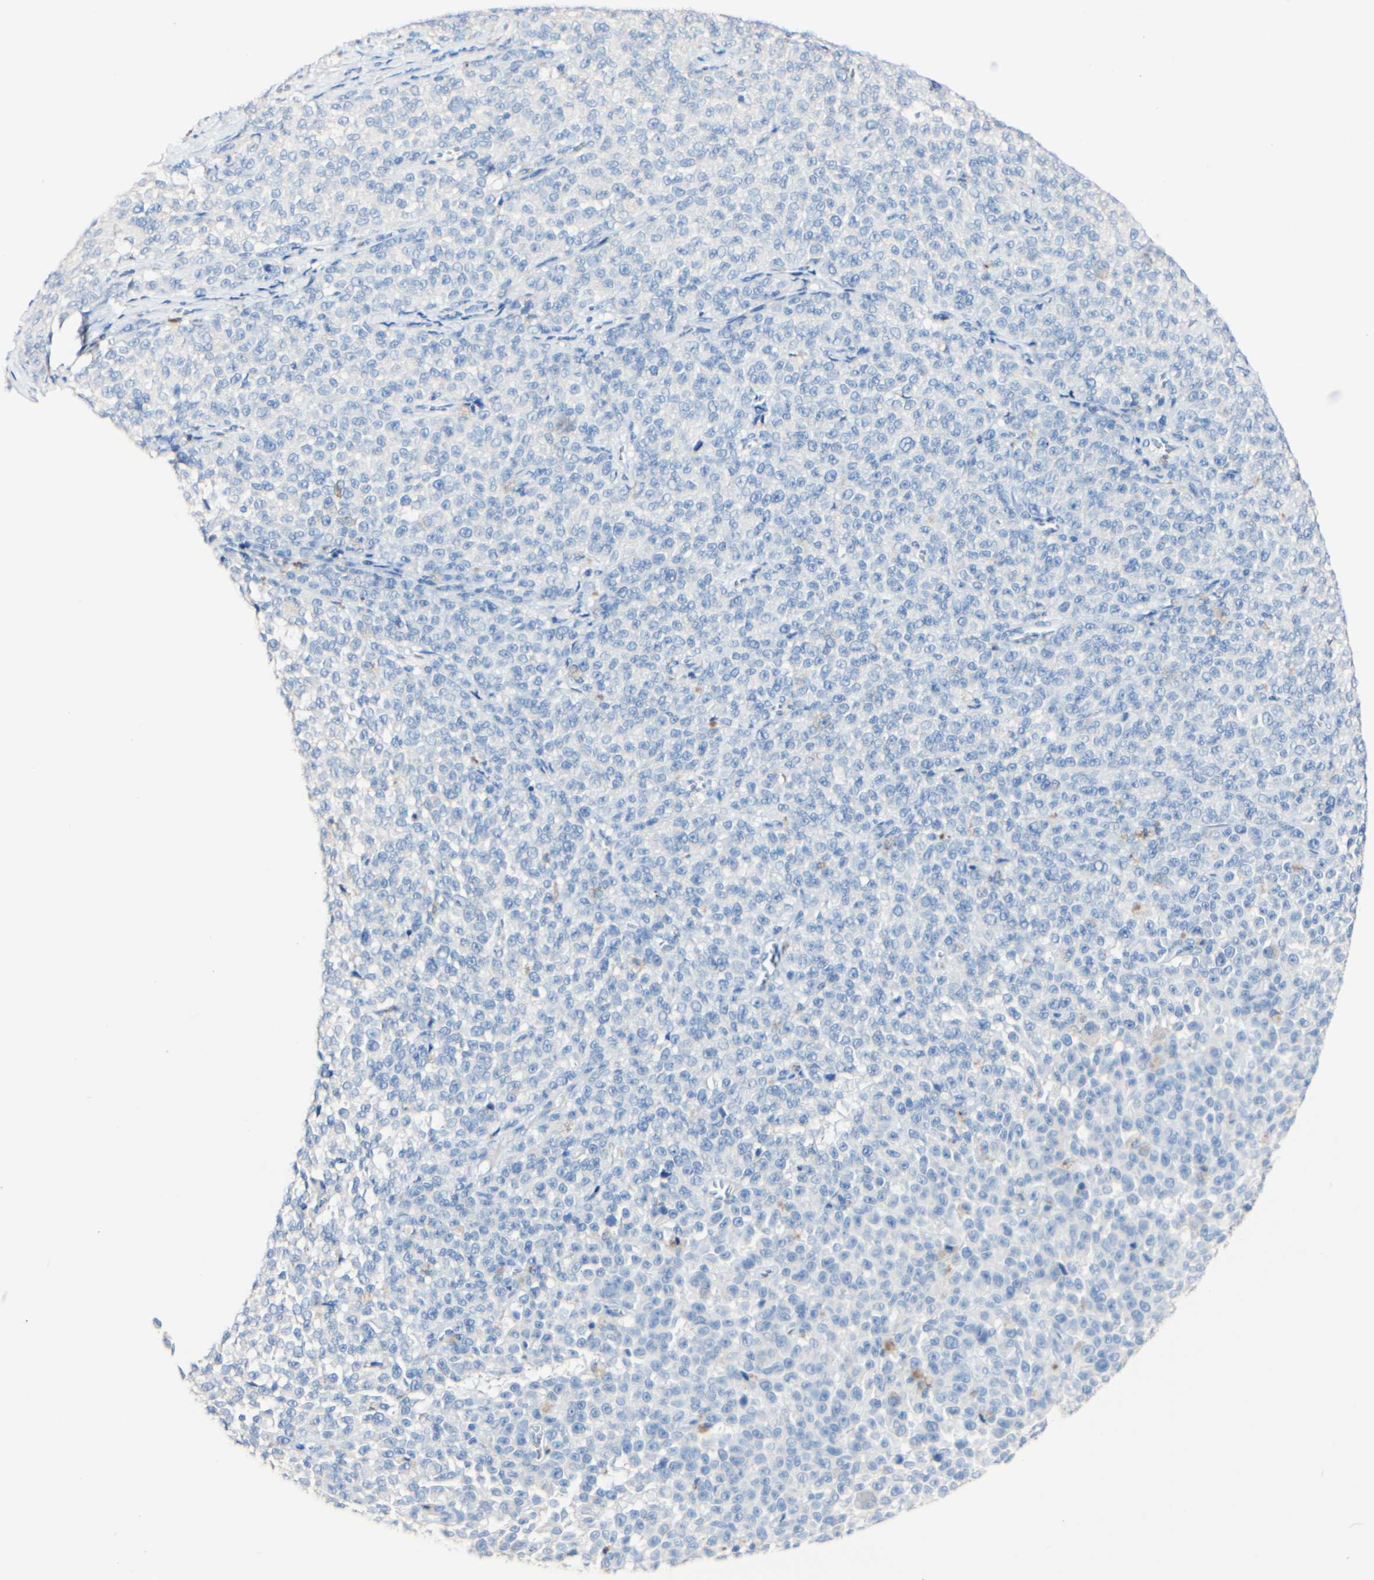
{"staining": {"intensity": "negative", "quantity": "none", "location": "none"}, "tissue": "melanoma", "cell_type": "Tumor cells", "image_type": "cancer", "snomed": [{"axis": "morphology", "description": "Malignant melanoma, NOS"}, {"axis": "topography", "description": "Skin"}], "caption": "Melanoma was stained to show a protein in brown. There is no significant positivity in tumor cells.", "gene": "DSC2", "patient": {"sex": "female", "age": 82}}